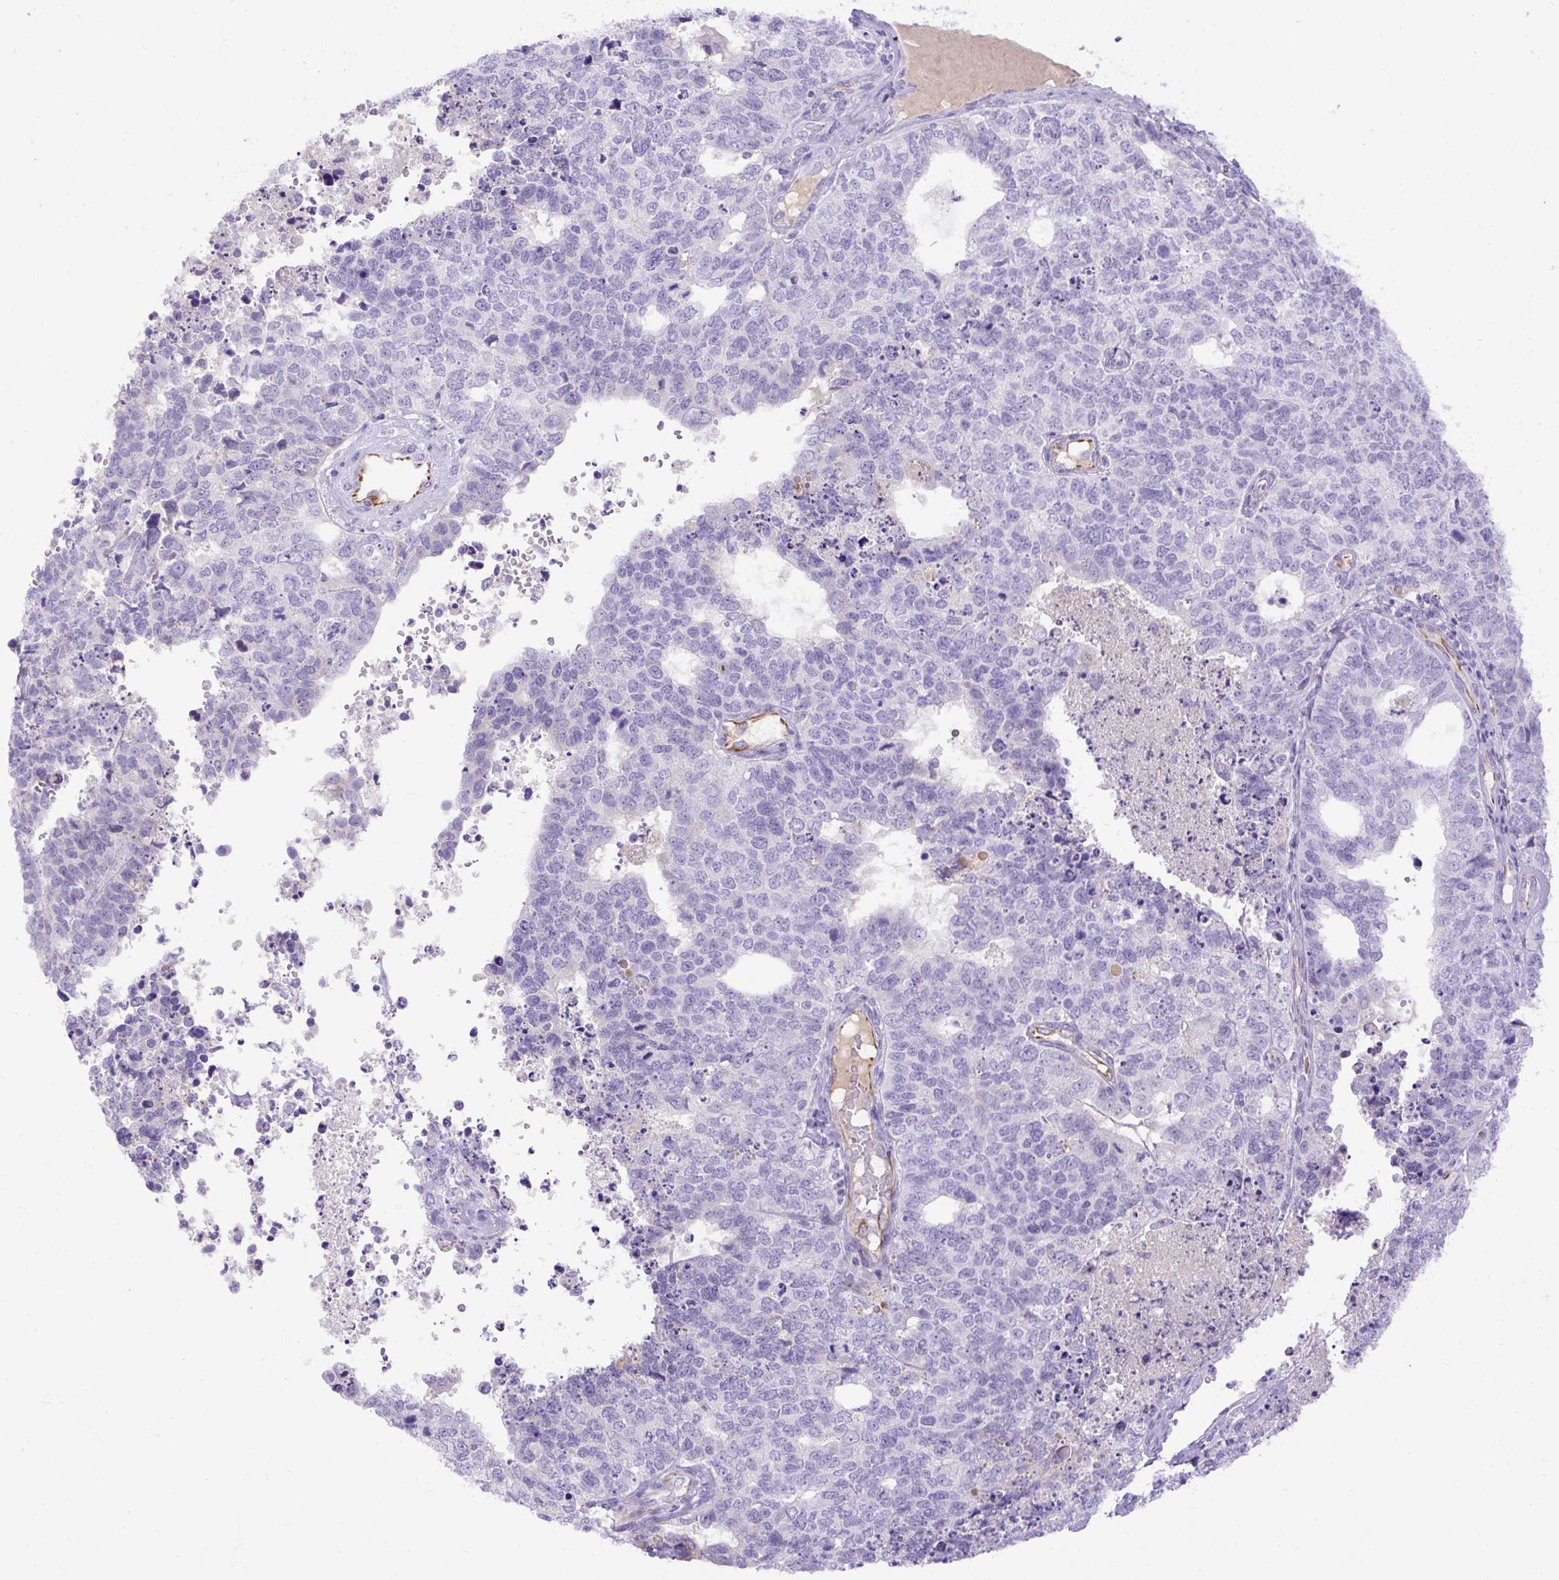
{"staining": {"intensity": "negative", "quantity": "none", "location": "none"}, "tissue": "cervical cancer", "cell_type": "Tumor cells", "image_type": "cancer", "snomed": [{"axis": "morphology", "description": "Squamous cell carcinoma, NOS"}, {"axis": "topography", "description": "Cervix"}], "caption": "DAB immunohistochemical staining of human cervical squamous cell carcinoma reveals no significant positivity in tumor cells.", "gene": "SPTBN5", "patient": {"sex": "female", "age": 63}}